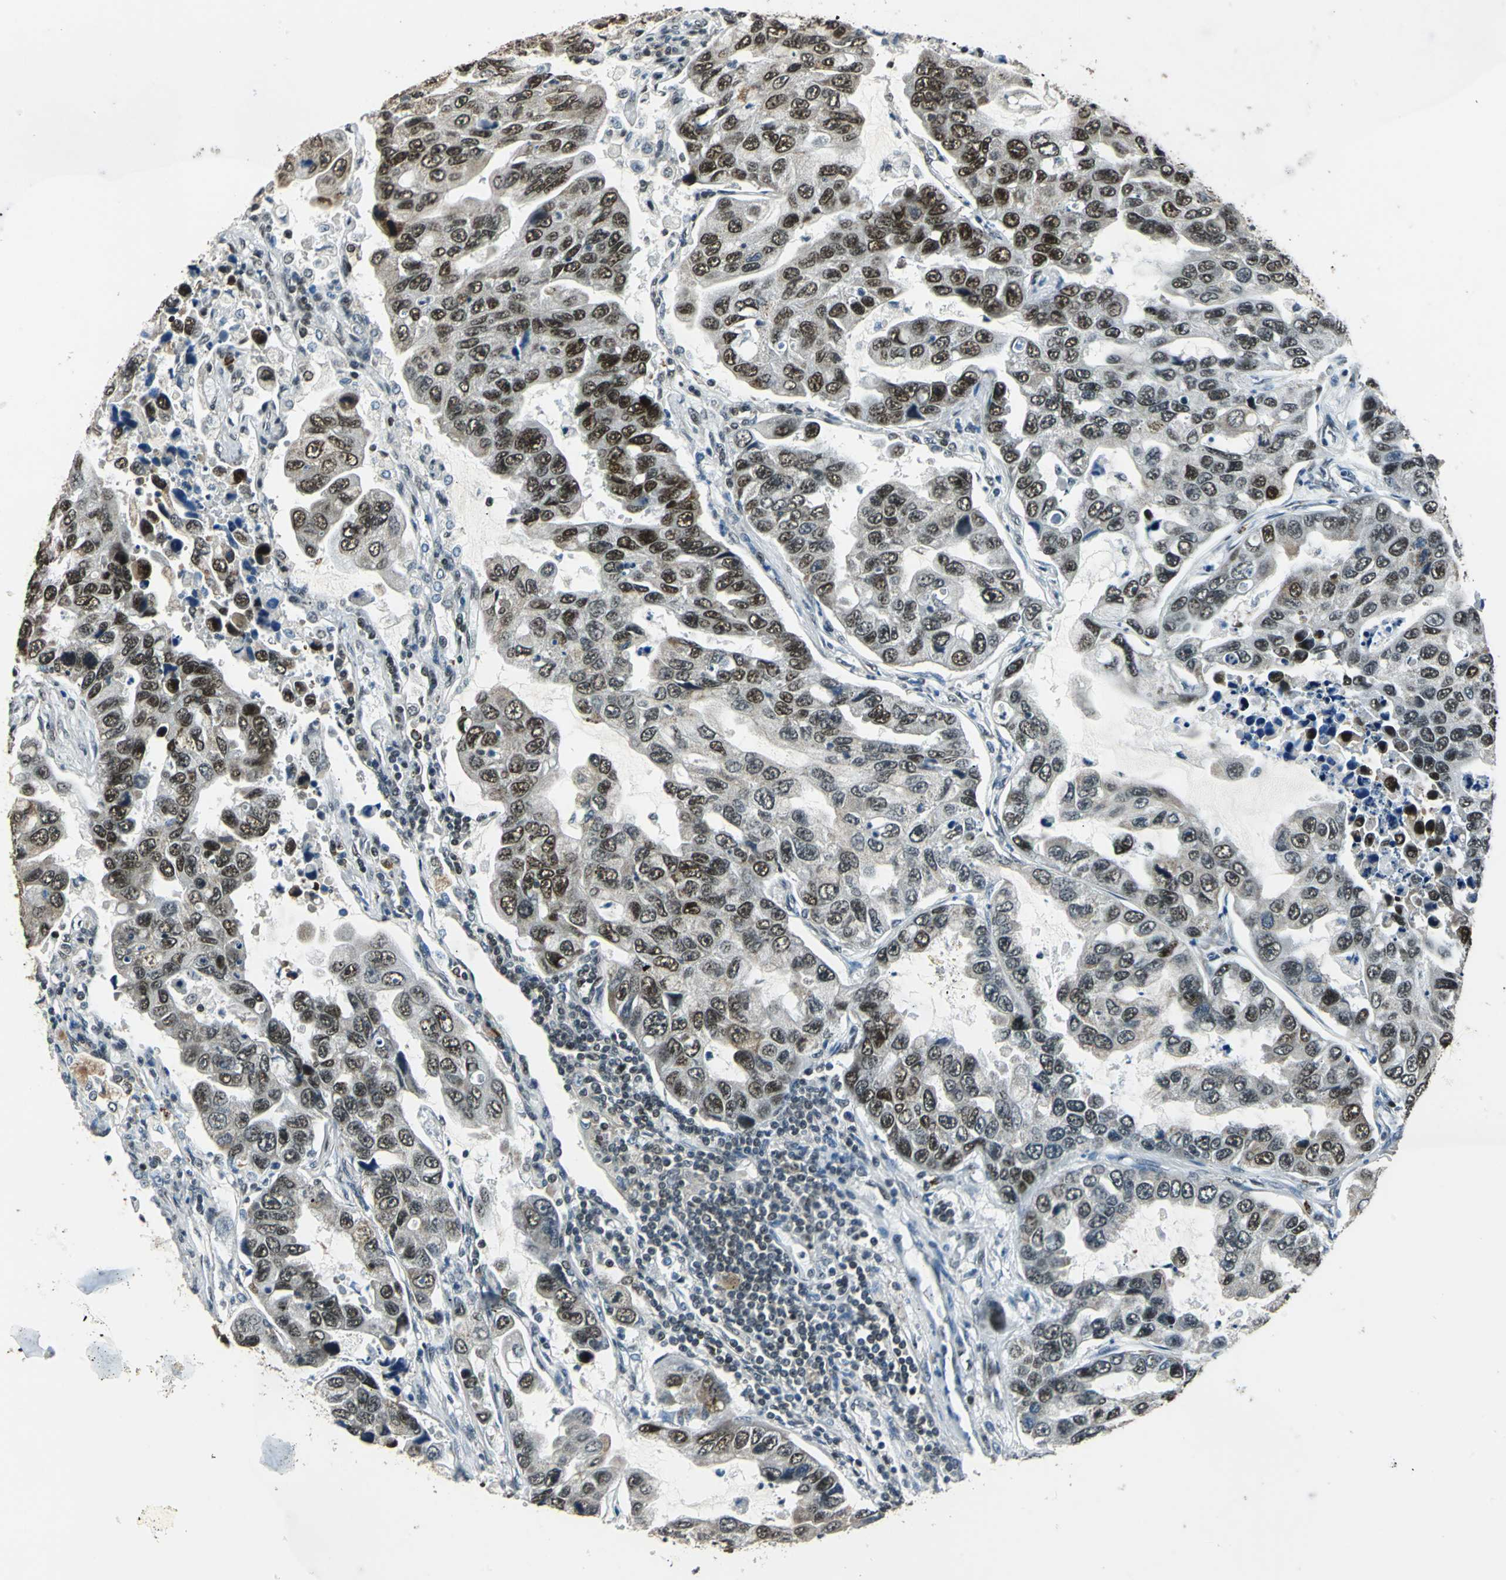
{"staining": {"intensity": "weak", "quantity": "25%-75%", "location": "nuclear"}, "tissue": "lung cancer", "cell_type": "Tumor cells", "image_type": "cancer", "snomed": [{"axis": "morphology", "description": "Adenocarcinoma, NOS"}, {"axis": "topography", "description": "Lung"}], "caption": "Lung cancer (adenocarcinoma) was stained to show a protein in brown. There is low levels of weak nuclear positivity in about 25%-75% of tumor cells.", "gene": "BCLAF1", "patient": {"sex": "male", "age": 64}}